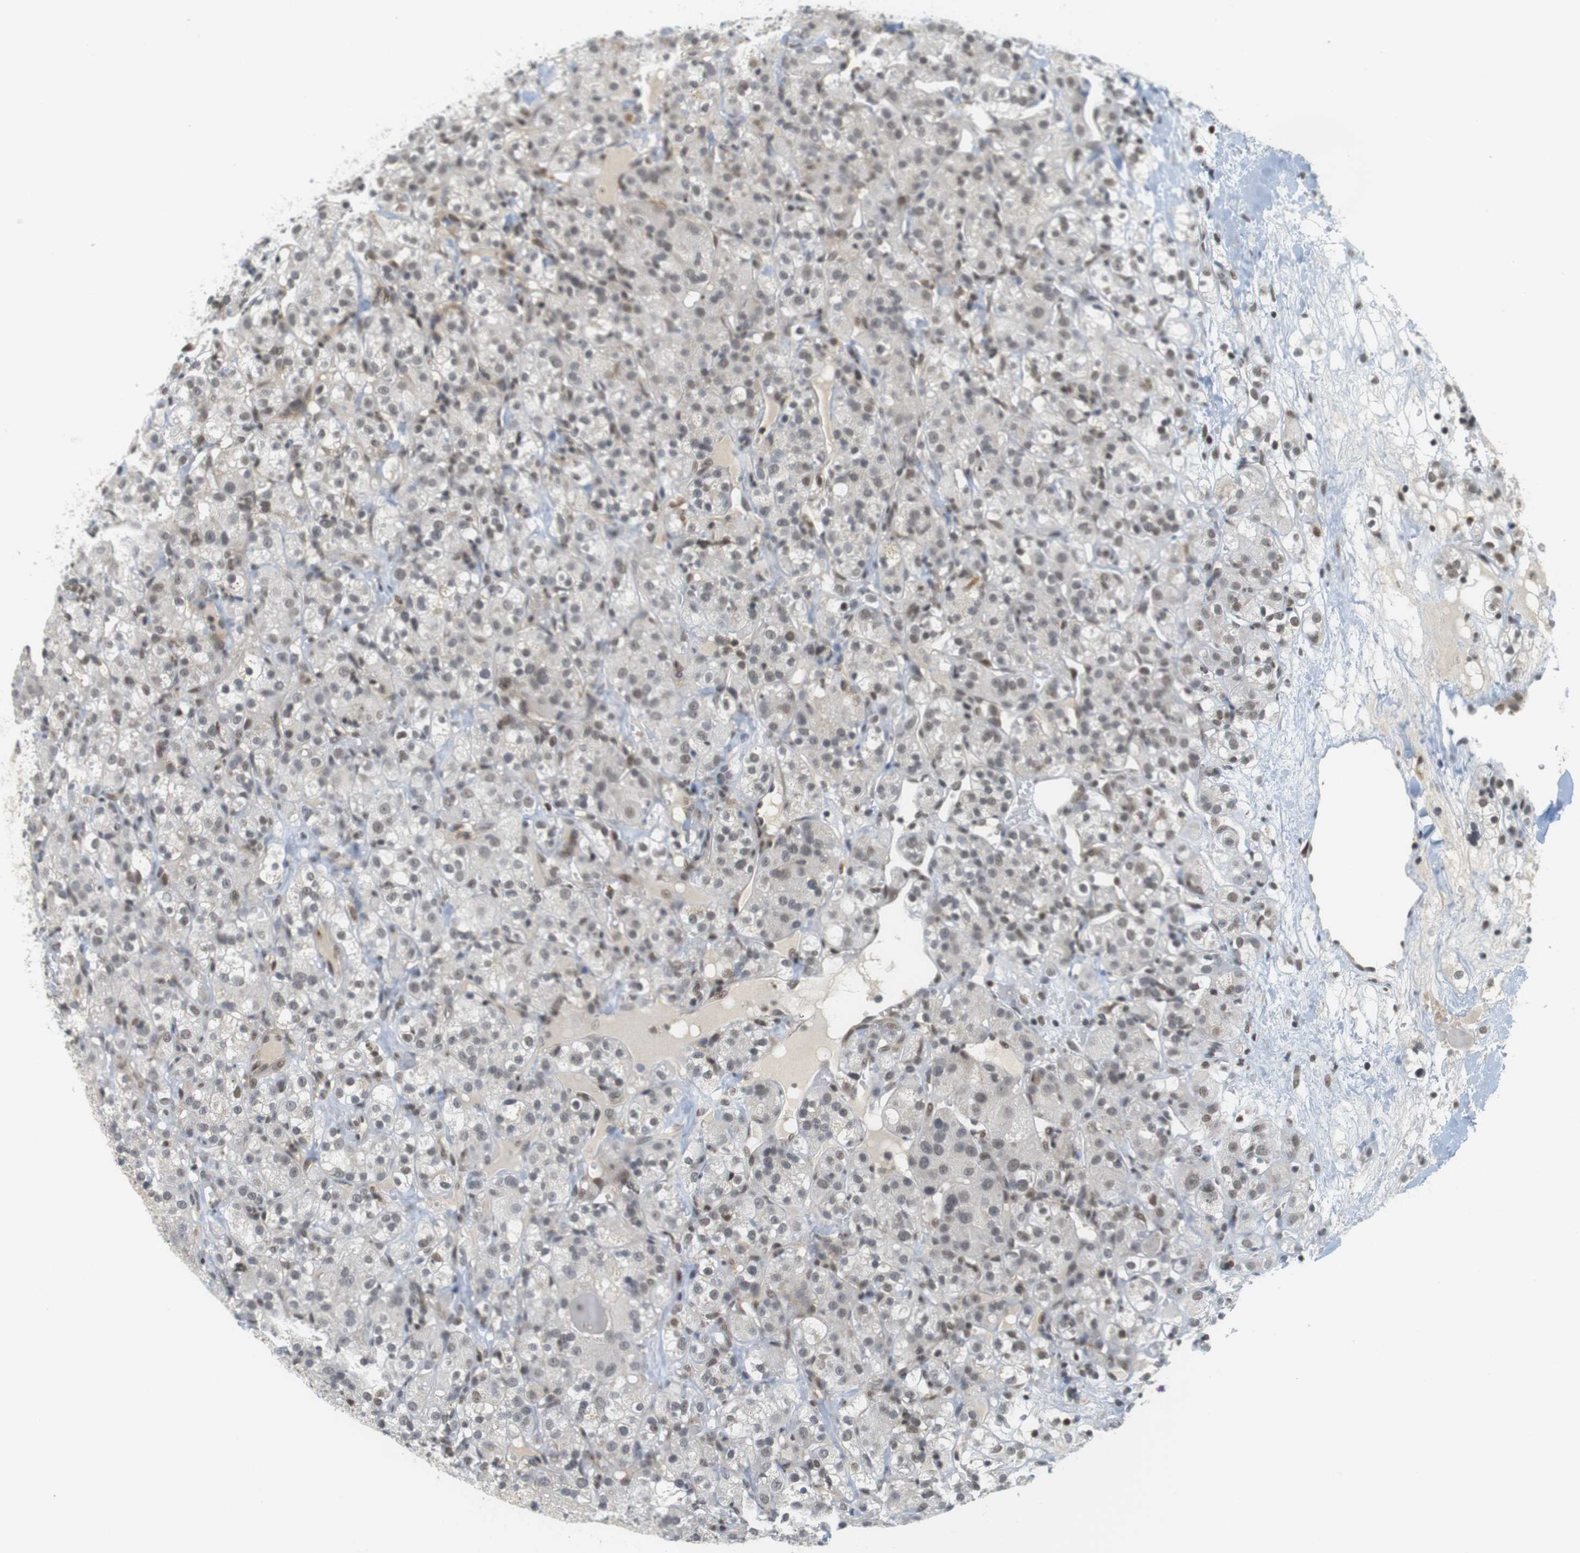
{"staining": {"intensity": "weak", "quantity": ">75%", "location": "nuclear"}, "tissue": "renal cancer", "cell_type": "Tumor cells", "image_type": "cancer", "snomed": [{"axis": "morphology", "description": "Normal tissue, NOS"}, {"axis": "morphology", "description": "Adenocarcinoma, NOS"}, {"axis": "topography", "description": "Kidney"}], "caption": "This photomicrograph exhibits immunohistochemistry staining of renal adenocarcinoma, with low weak nuclear expression in about >75% of tumor cells.", "gene": "BRD4", "patient": {"sex": "male", "age": 61}}